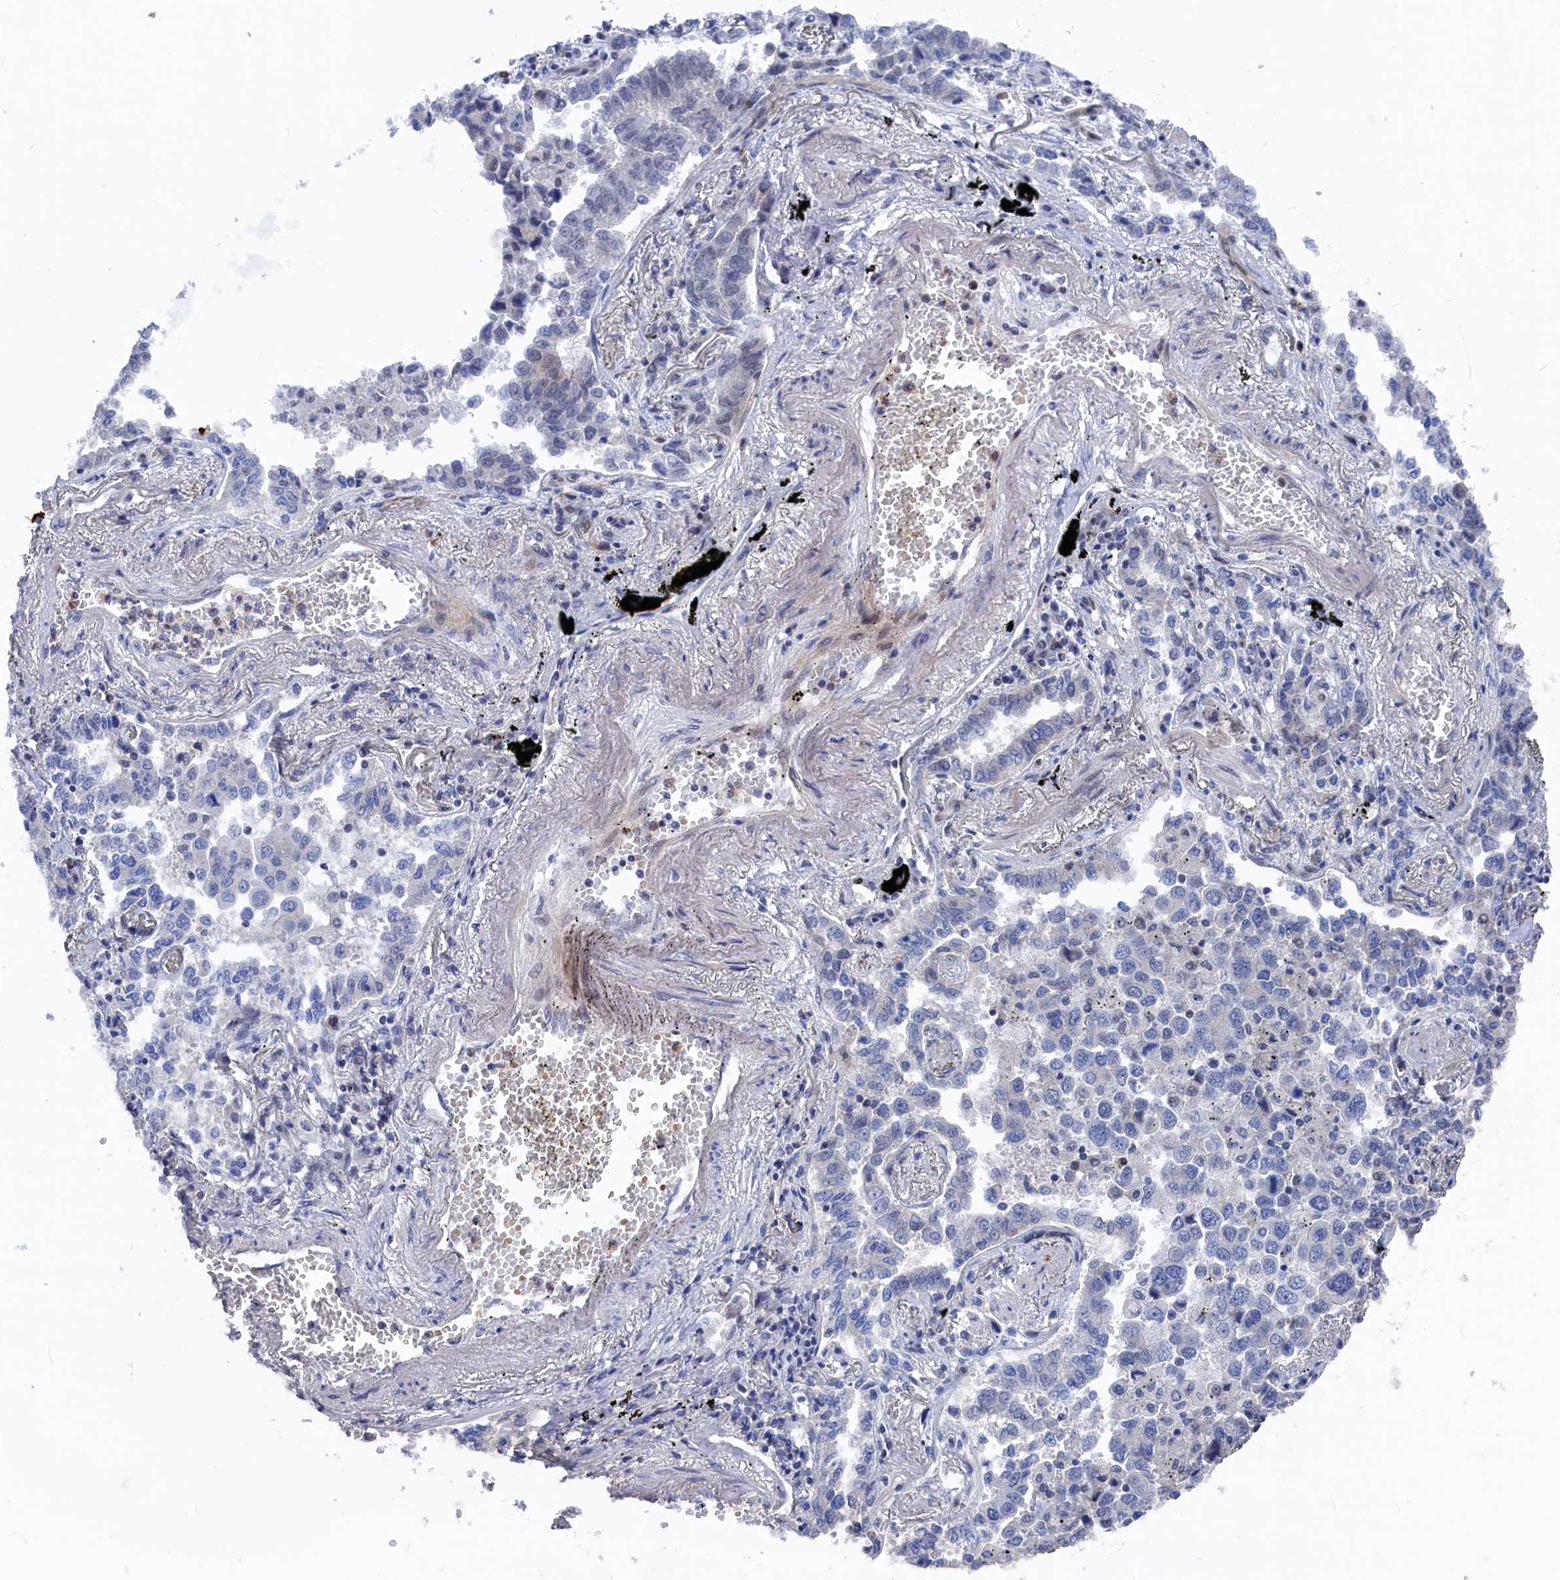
{"staining": {"intensity": "negative", "quantity": "none", "location": "none"}, "tissue": "lung cancer", "cell_type": "Tumor cells", "image_type": "cancer", "snomed": [{"axis": "morphology", "description": "Adenocarcinoma, NOS"}, {"axis": "topography", "description": "Lung"}], "caption": "High magnification brightfield microscopy of lung adenocarcinoma stained with DAB (brown) and counterstained with hematoxylin (blue): tumor cells show no significant staining. (Stains: DAB immunohistochemistry with hematoxylin counter stain, Microscopy: brightfield microscopy at high magnification).", "gene": "MARCHF3", "patient": {"sex": "male", "age": 67}}